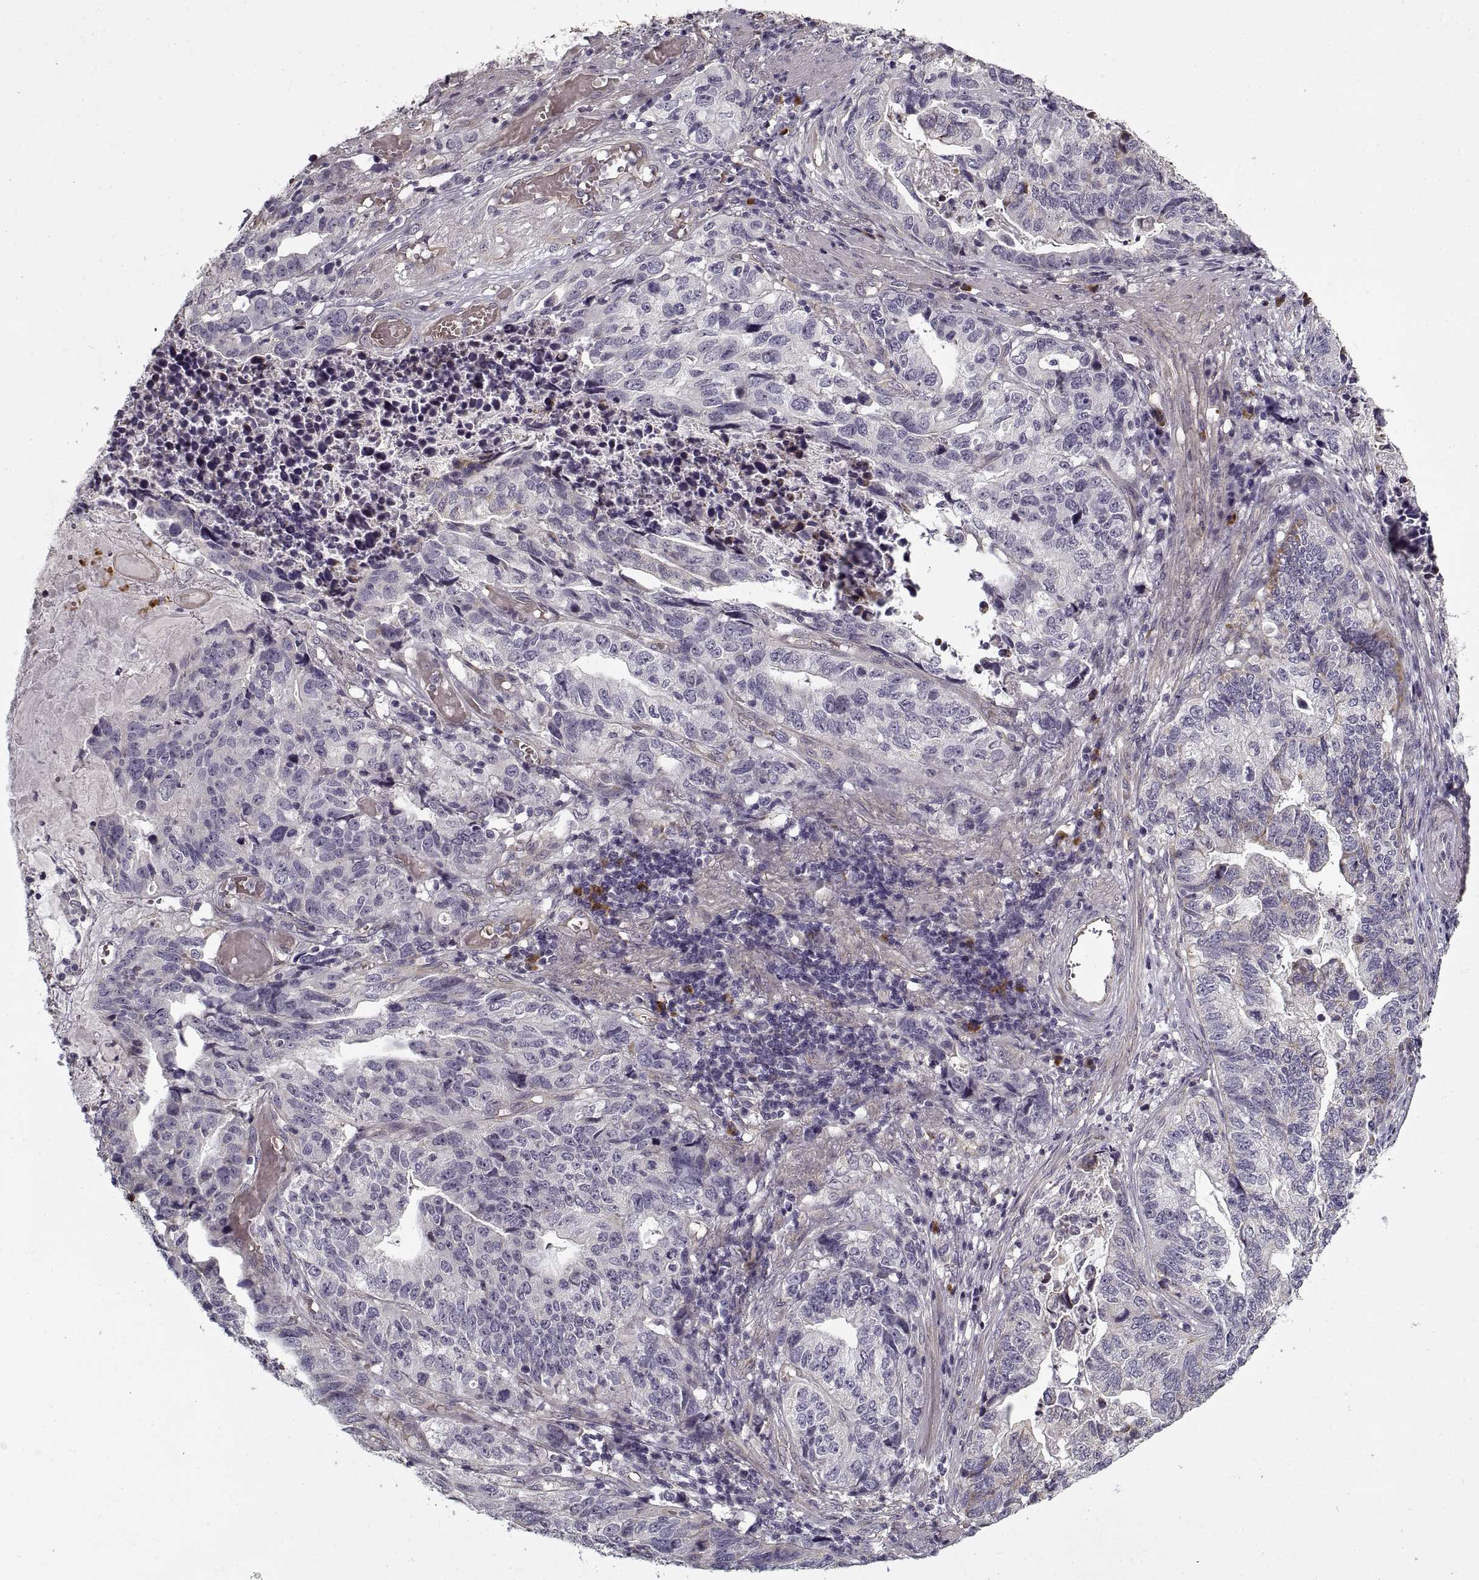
{"staining": {"intensity": "negative", "quantity": "none", "location": "none"}, "tissue": "stomach cancer", "cell_type": "Tumor cells", "image_type": "cancer", "snomed": [{"axis": "morphology", "description": "Adenocarcinoma, NOS"}, {"axis": "topography", "description": "Stomach, upper"}], "caption": "Adenocarcinoma (stomach) stained for a protein using immunohistochemistry displays no expression tumor cells.", "gene": "LAMB2", "patient": {"sex": "female", "age": 67}}